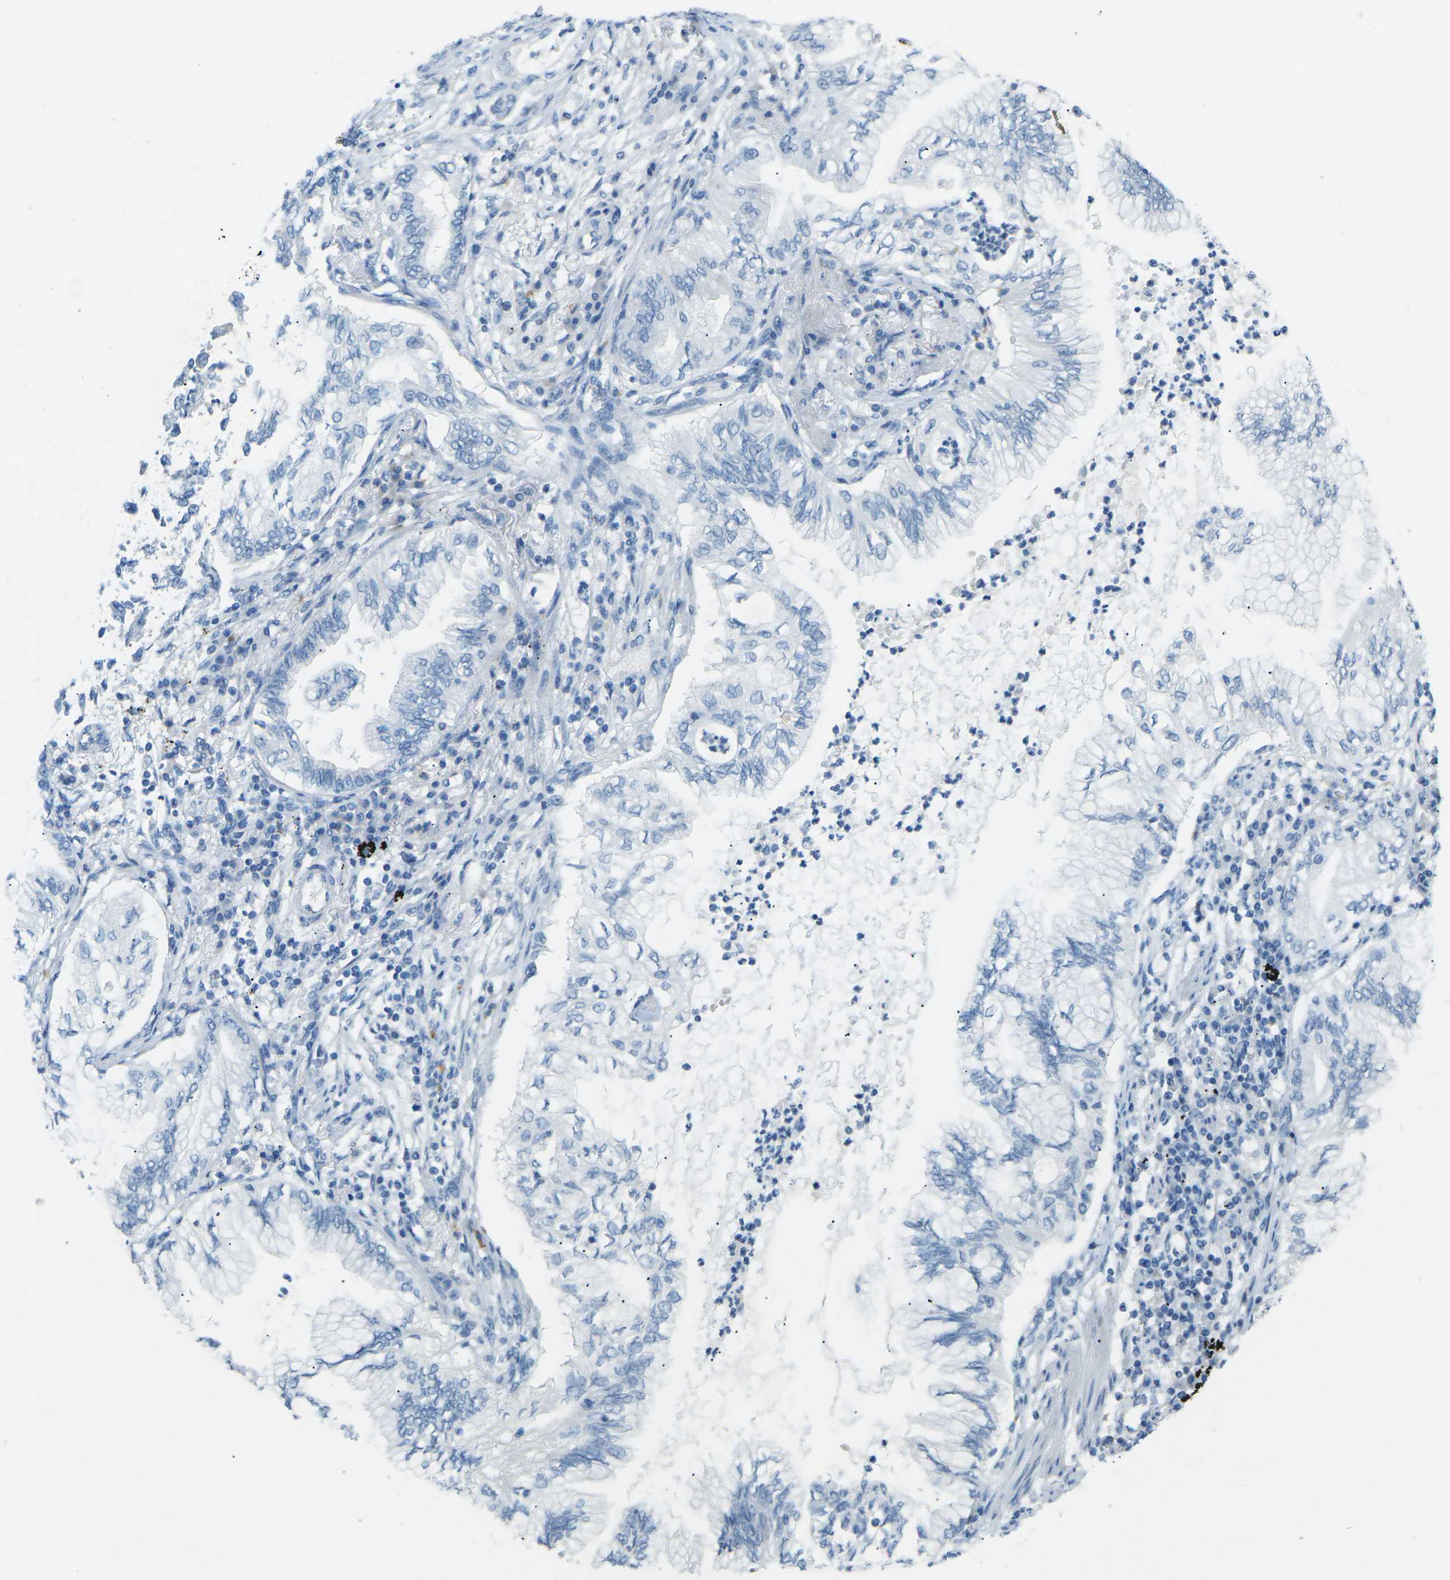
{"staining": {"intensity": "negative", "quantity": "none", "location": "none"}, "tissue": "lung cancer", "cell_type": "Tumor cells", "image_type": "cancer", "snomed": [{"axis": "morphology", "description": "Normal tissue, NOS"}, {"axis": "morphology", "description": "Adenocarcinoma, NOS"}, {"axis": "topography", "description": "Bronchus"}, {"axis": "topography", "description": "Lung"}], "caption": "Immunohistochemistry of adenocarcinoma (lung) exhibits no expression in tumor cells.", "gene": "CDH16", "patient": {"sex": "female", "age": 70}}